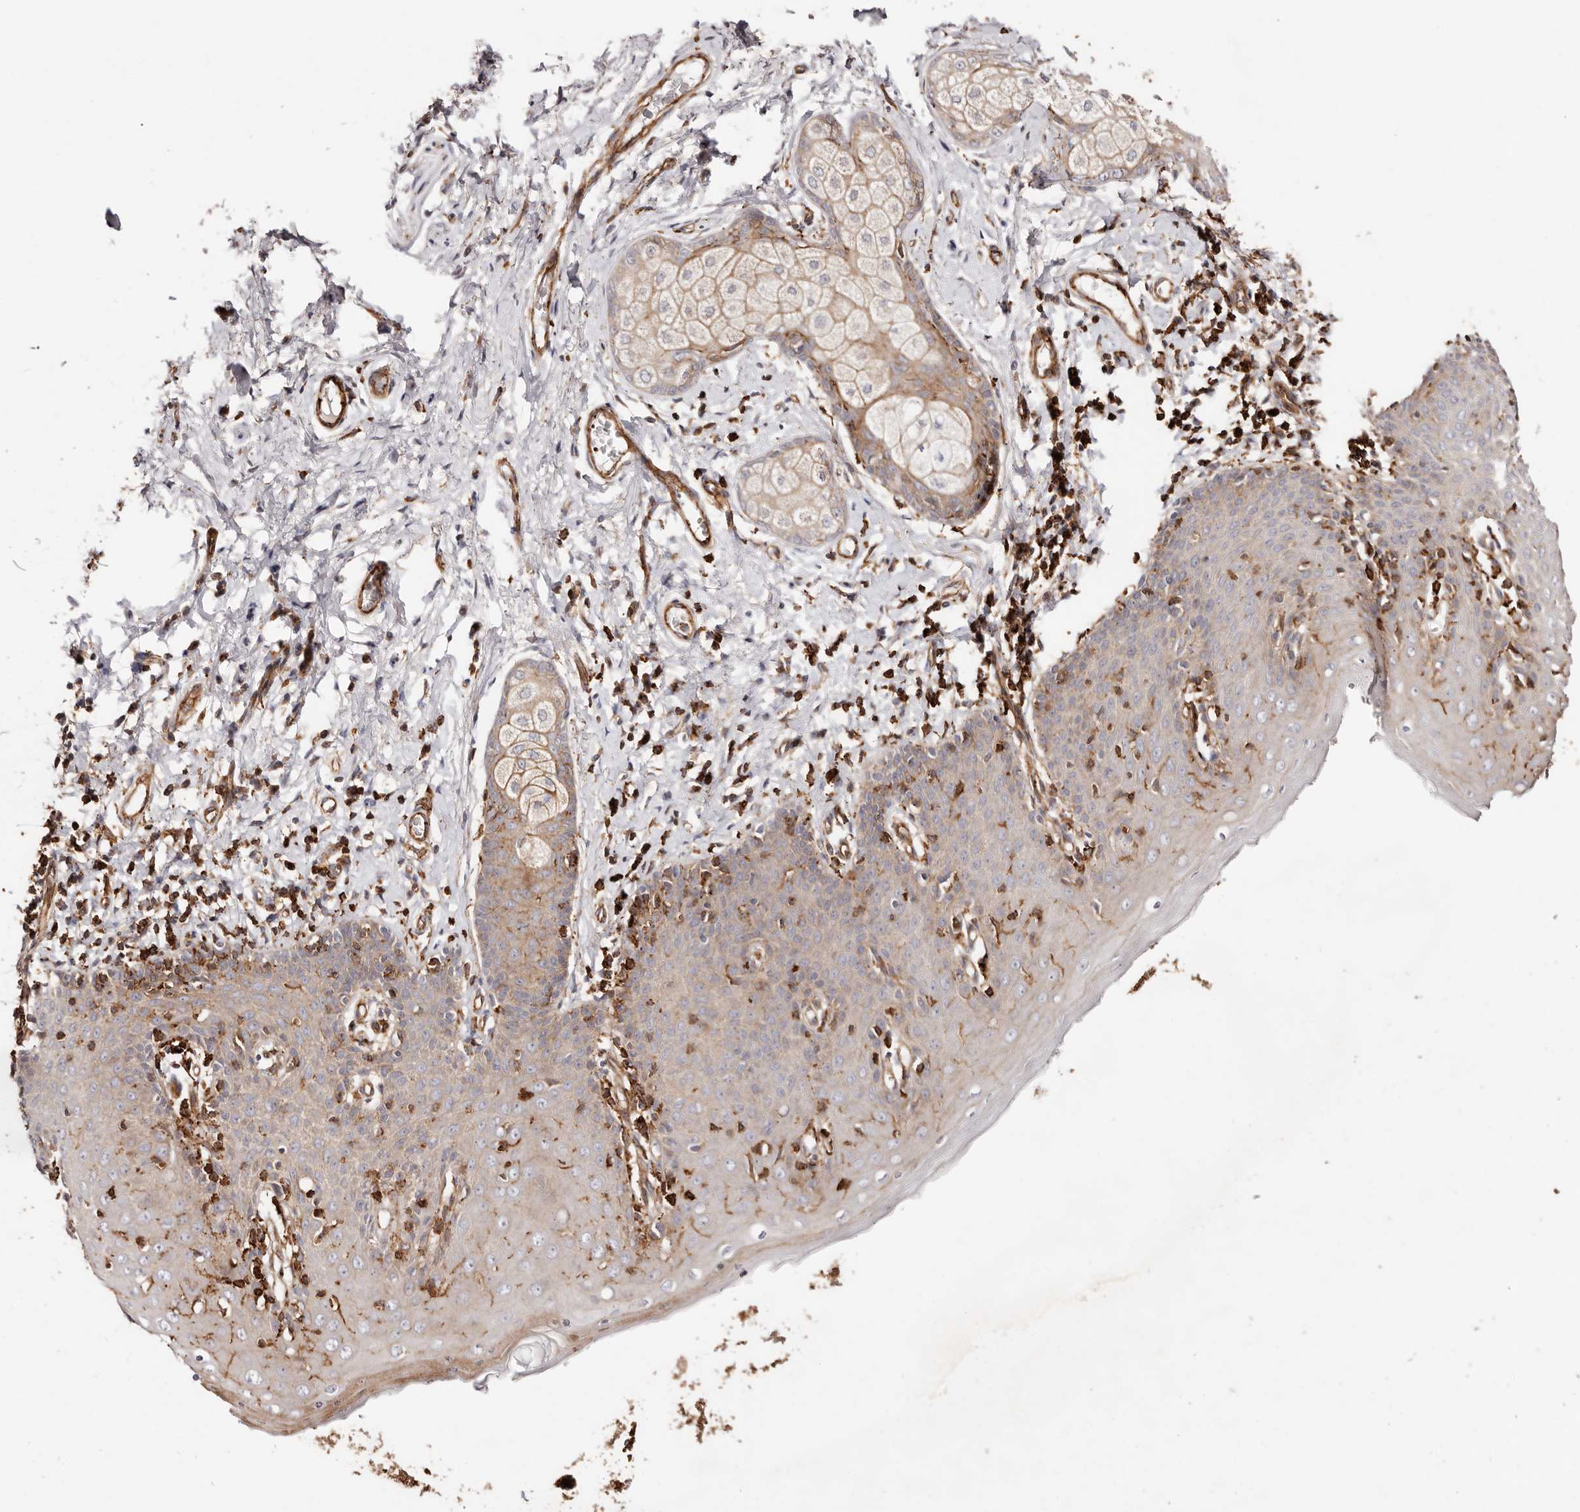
{"staining": {"intensity": "moderate", "quantity": "25%-75%", "location": "cytoplasmic/membranous"}, "tissue": "skin", "cell_type": "Epidermal cells", "image_type": "normal", "snomed": [{"axis": "morphology", "description": "Normal tissue, NOS"}, {"axis": "topography", "description": "Vulva"}], "caption": "Epidermal cells reveal medium levels of moderate cytoplasmic/membranous expression in approximately 25%-75% of cells in unremarkable skin.", "gene": "PTPN22", "patient": {"sex": "female", "age": 66}}